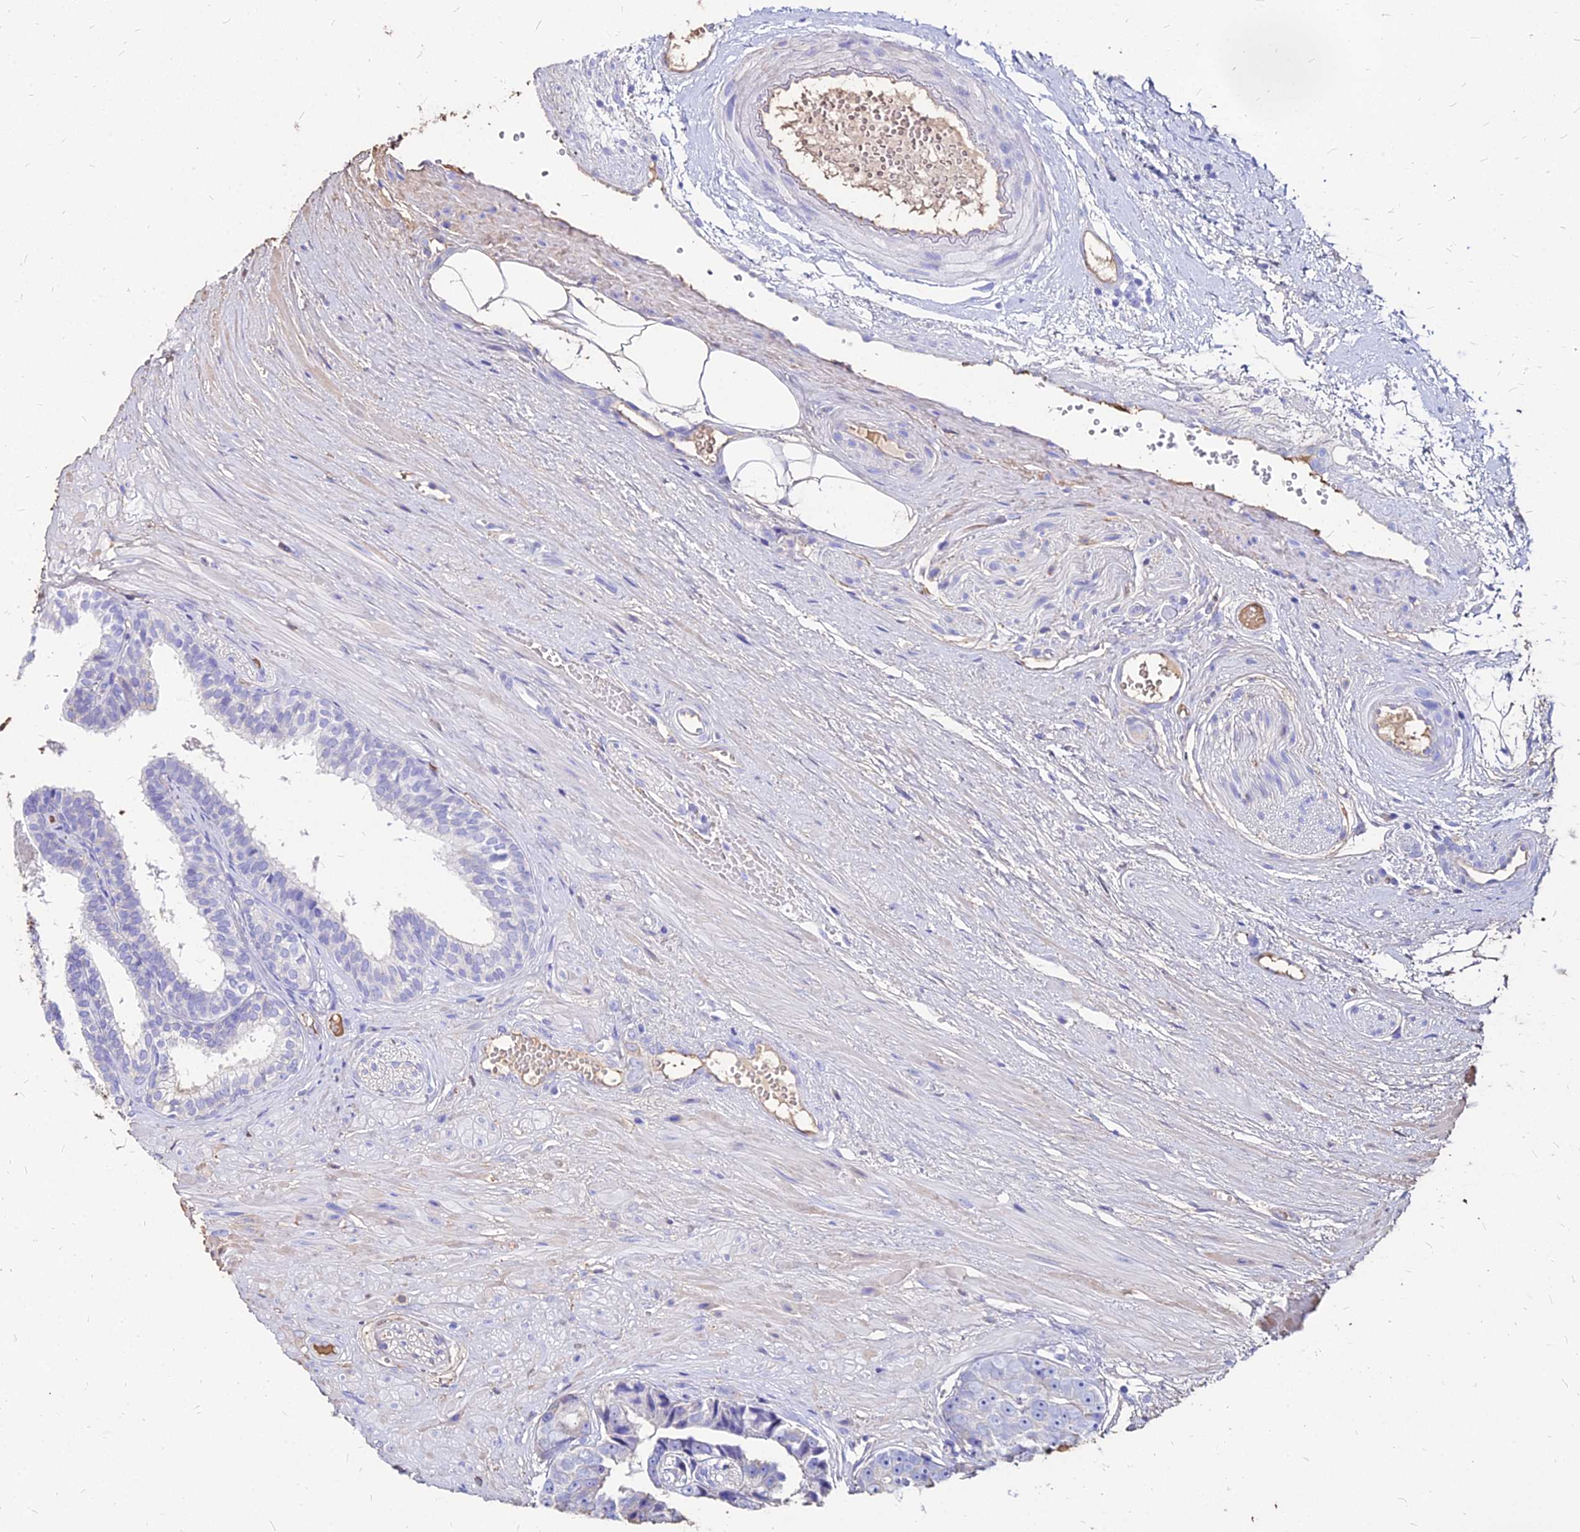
{"staining": {"intensity": "negative", "quantity": "none", "location": "none"}, "tissue": "prostate cancer", "cell_type": "Tumor cells", "image_type": "cancer", "snomed": [{"axis": "morphology", "description": "Adenocarcinoma, High grade"}, {"axis": "topography", "description": "Prostate"}], "caption": "Image shows no significant protein positivity in tumor cells of high-grade adenocarcinoma (prostate). (Stains: DAB (3,3'-diaminobenzidine) immunohistochemistry with hematoxylin counter stain, Microscopy: brightfield microscopy at high magnification).", "gene": "NME5", "patient": {"sex": "male", "age": 71}}